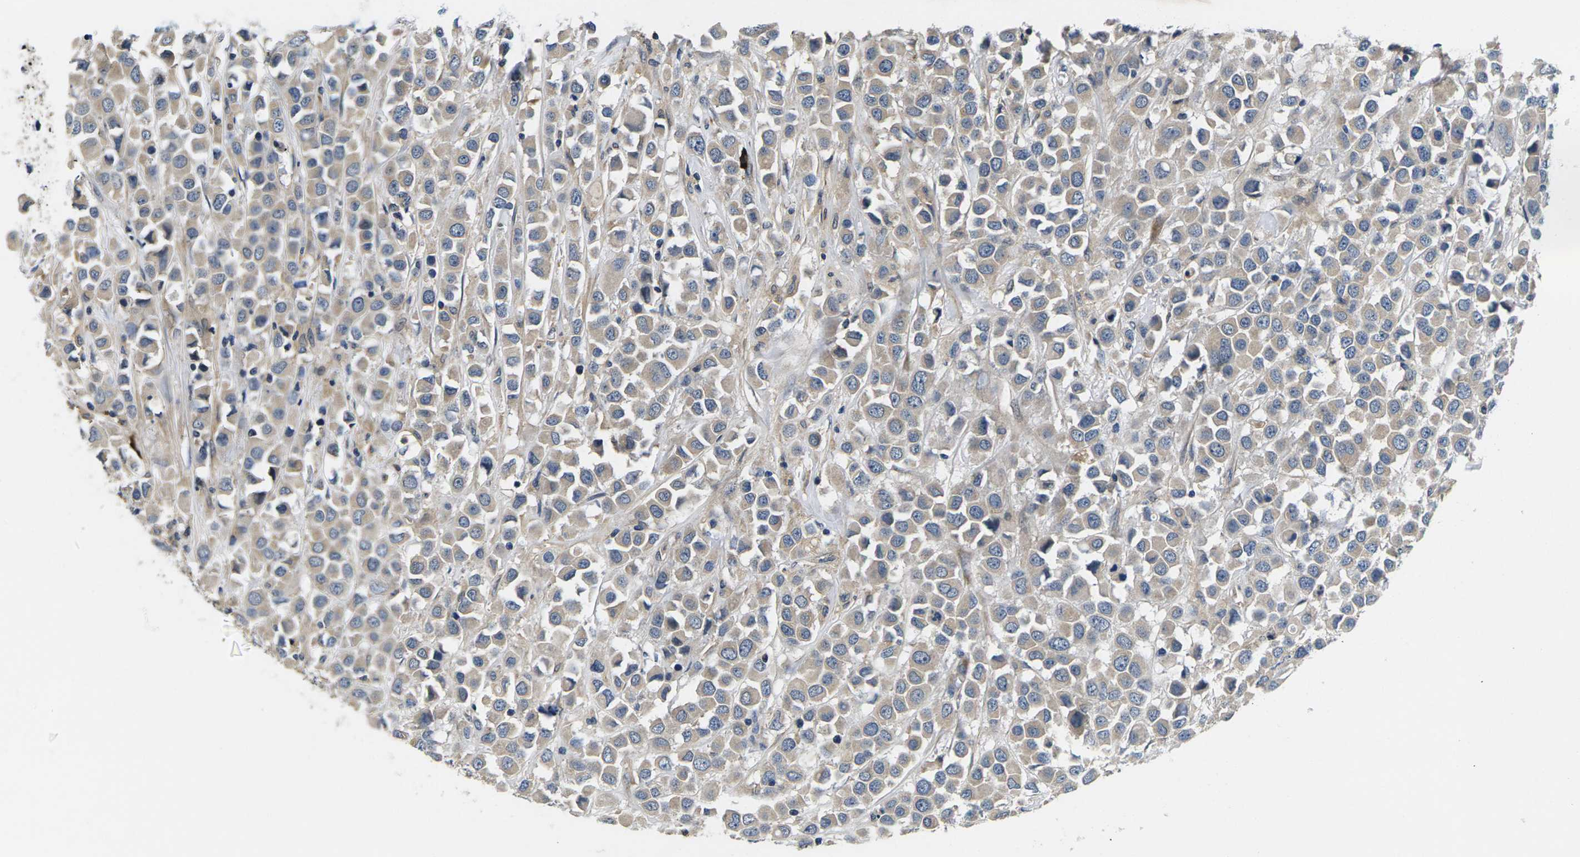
{"staining": {"intensity": "weak", "quantity": ">75%", "location": "cytoplasmic/membranous"}, "tissue": "breast cancer", "cell_type": "Tumor cells", "image_type": "cancer", "snomed": [{"axis": "morphology", "description": "Duct carcinoma"}, {"axis": "topography", "description": "Breast"}], "caption": "An immunohistochemistry image of neoplastic tissue is shown. Protein staining in brown labels weak cytoplasmic/membranous positivity in intraductal carcinoma (breast) within tumor cells.", "gene": "PLCE1", "patient": {"sex": "female", "age": 61}}